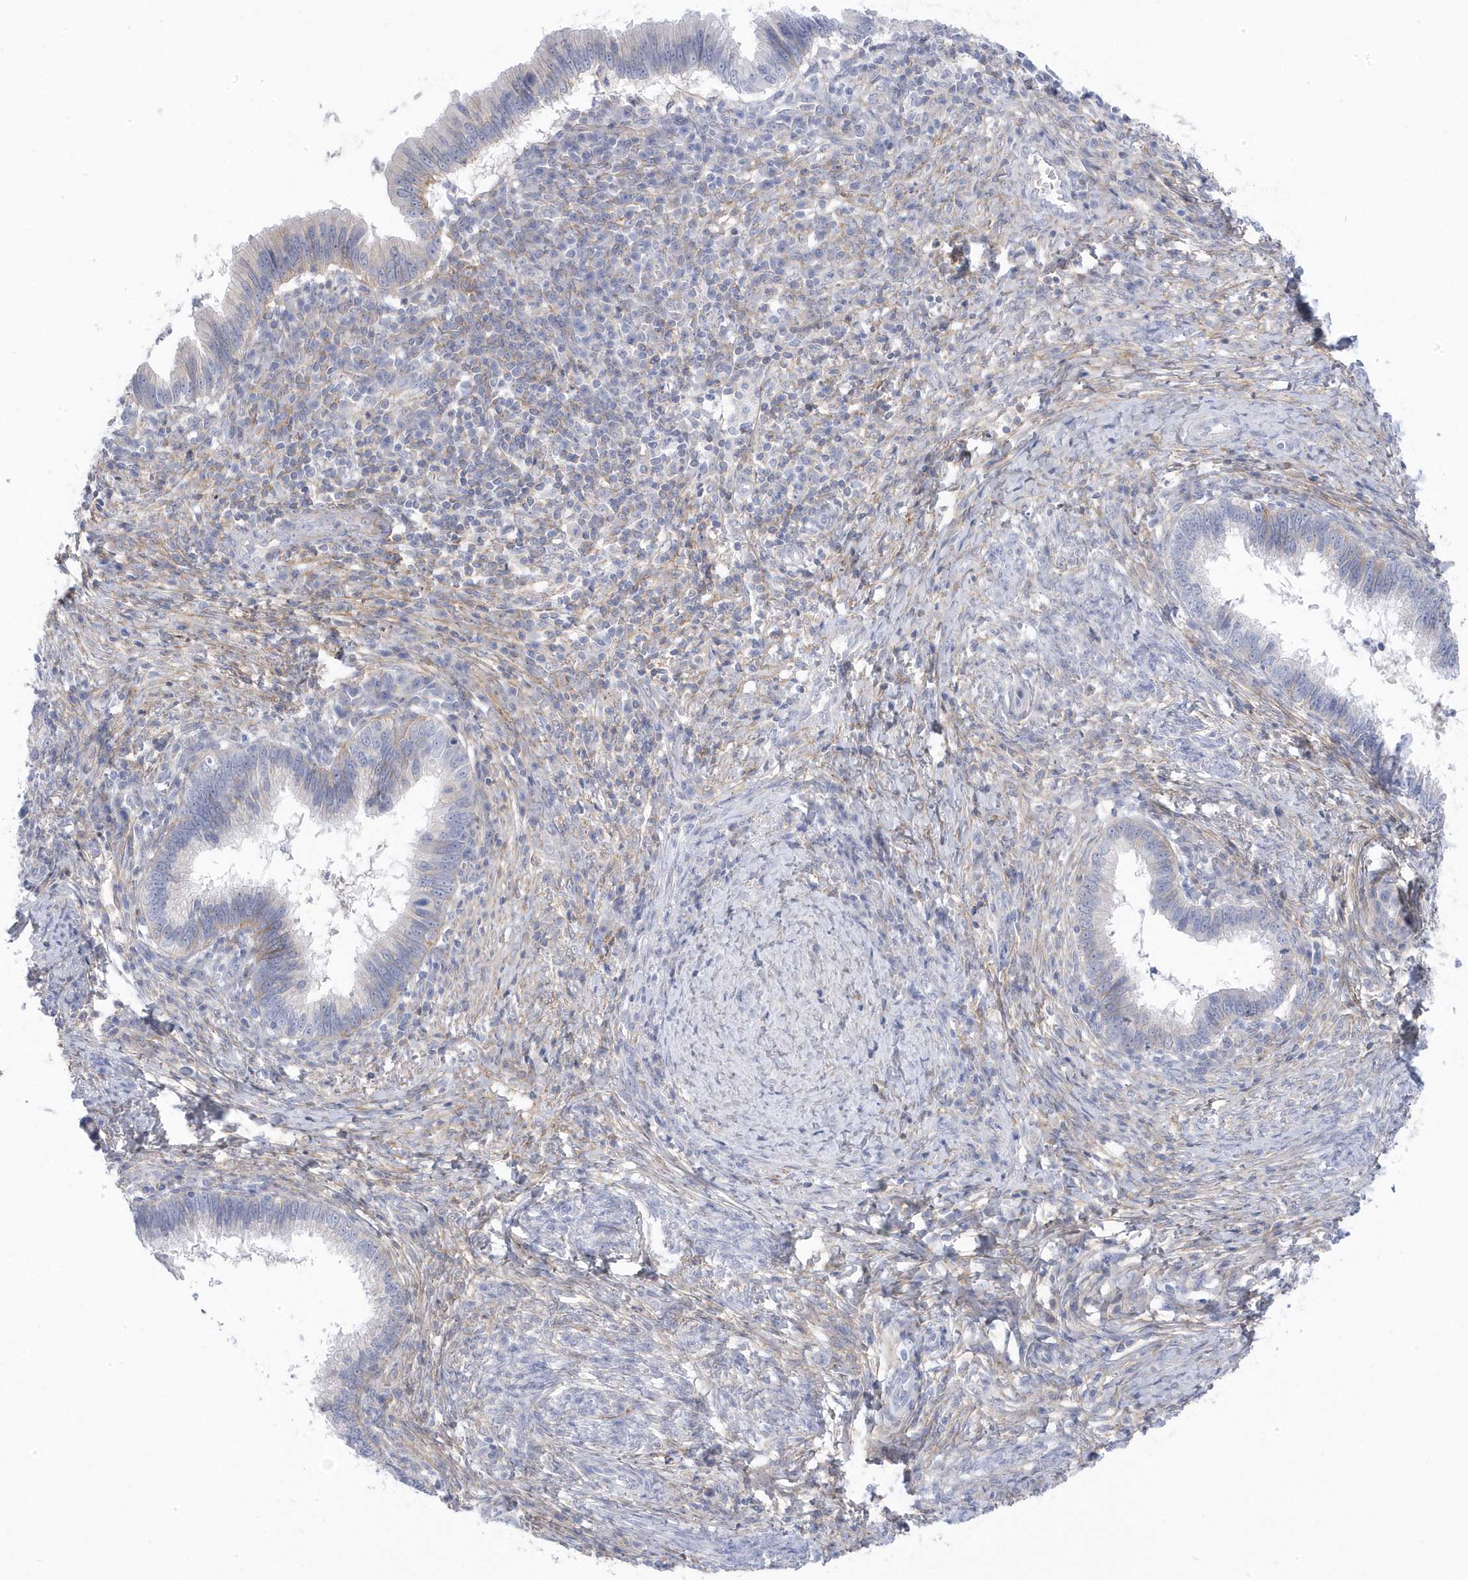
{"staining": {"intensity": "negative", "quantity": "none", "location": "none"}, "tissue": "cervical cancer", "cell_type": "Tumor cells", "image_type": "cancer", "snomed": [{"axis": "morphology", "description": "Adenocarcinoma, NOS"}, {"axis": "topography", "description": "Cervix"}], "caption": "Immunohistochemical staining of human cervical adenocarcinoma demonstrates no significant positivity in tumor cells.", "gene": "ANAPC1", "patient": {"sex": "female", "age": 36}}